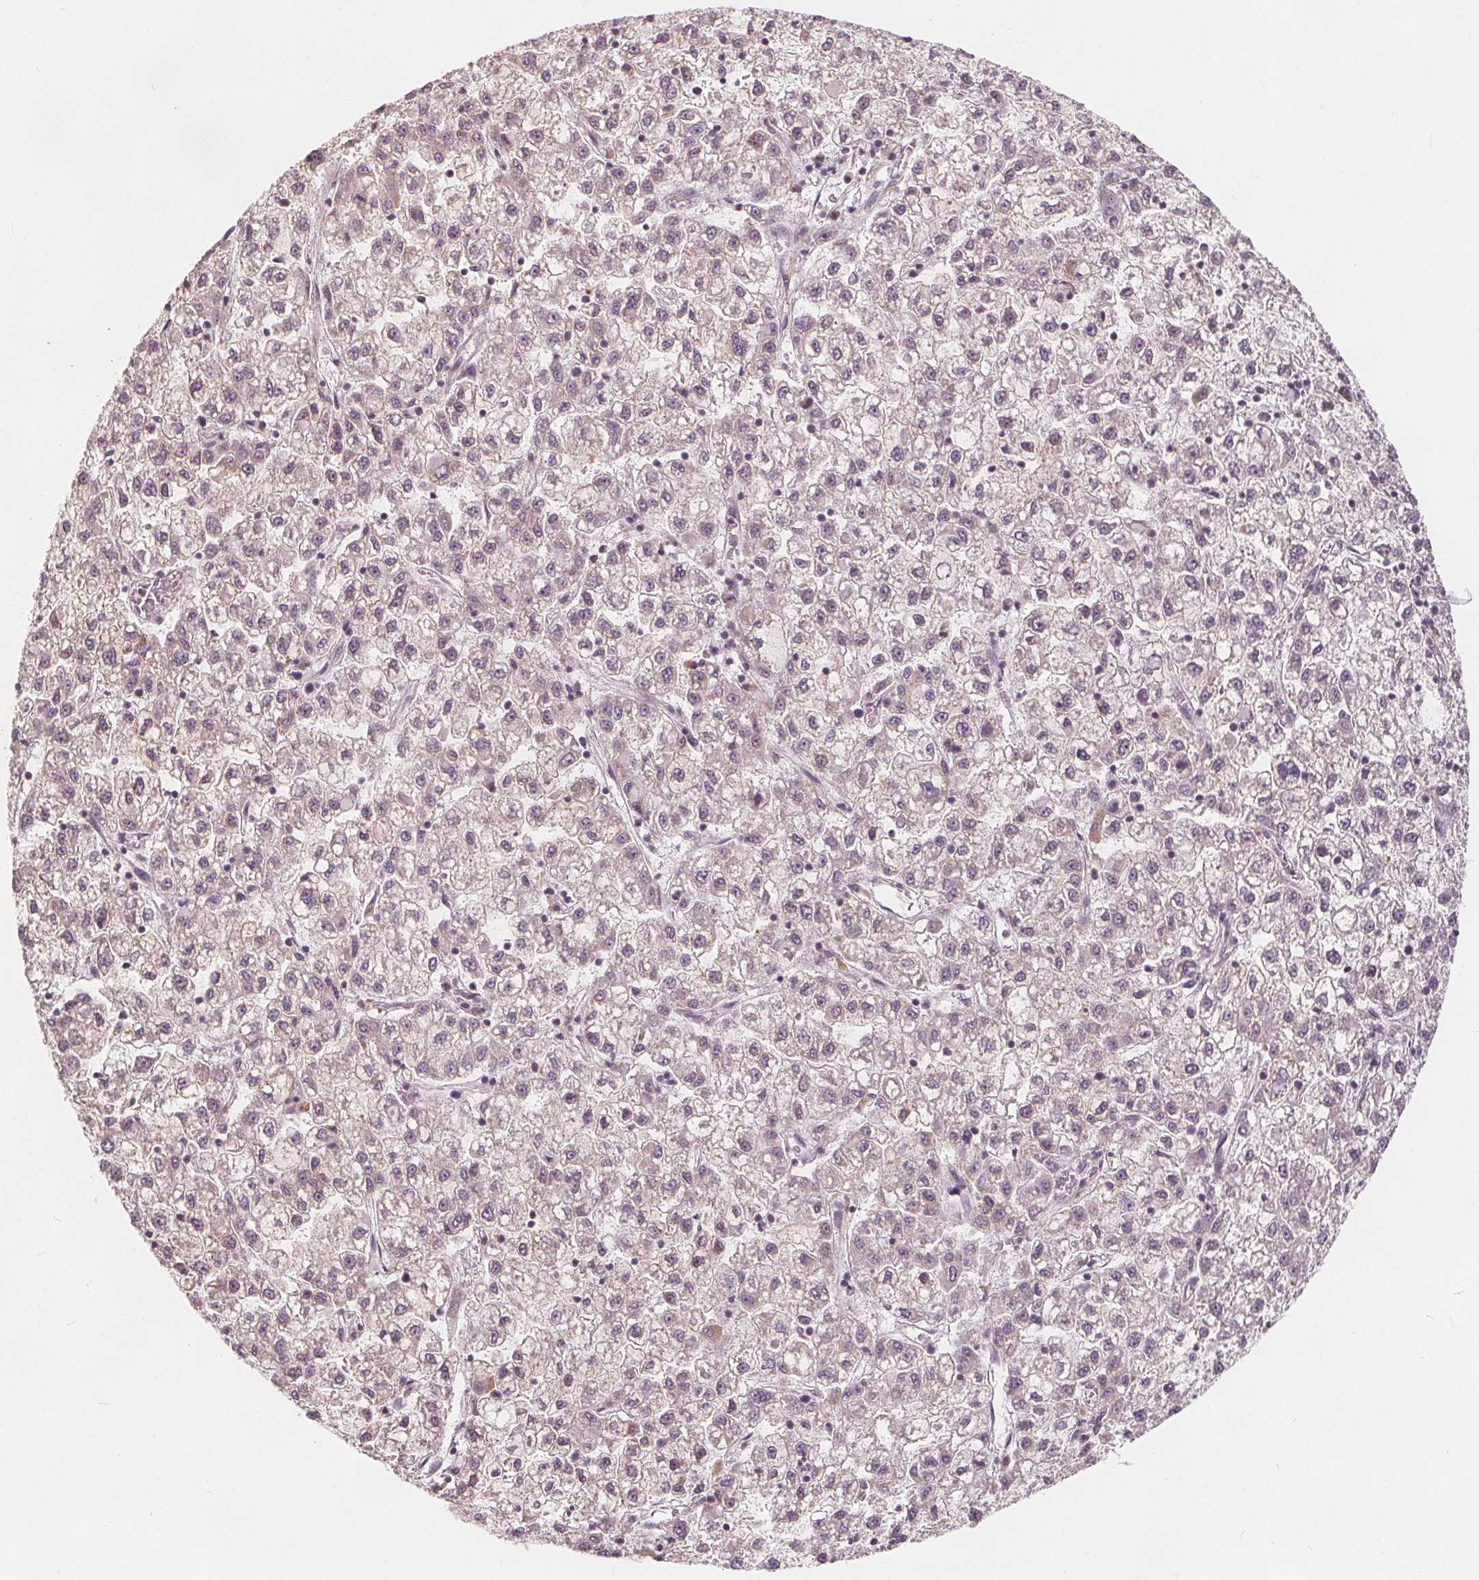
{"staining": {"intensity": "negative", "quantity": "none", "location": "none"}, "tissue": "liver cancer", "cell_type": "Tumor cells", "image_type": "cancer", "snomed": [{"axis": "morphology", "description": "Carcinoma, Hepatocellular, NOS"}, {"axis": "topography", "description": "Liver"}], "caption": "There is no significant expression in tumor cells of liver hepatocellular carcinoma.", "gene": "DRC3", "patient": {"sex": "male", "age": 40}}